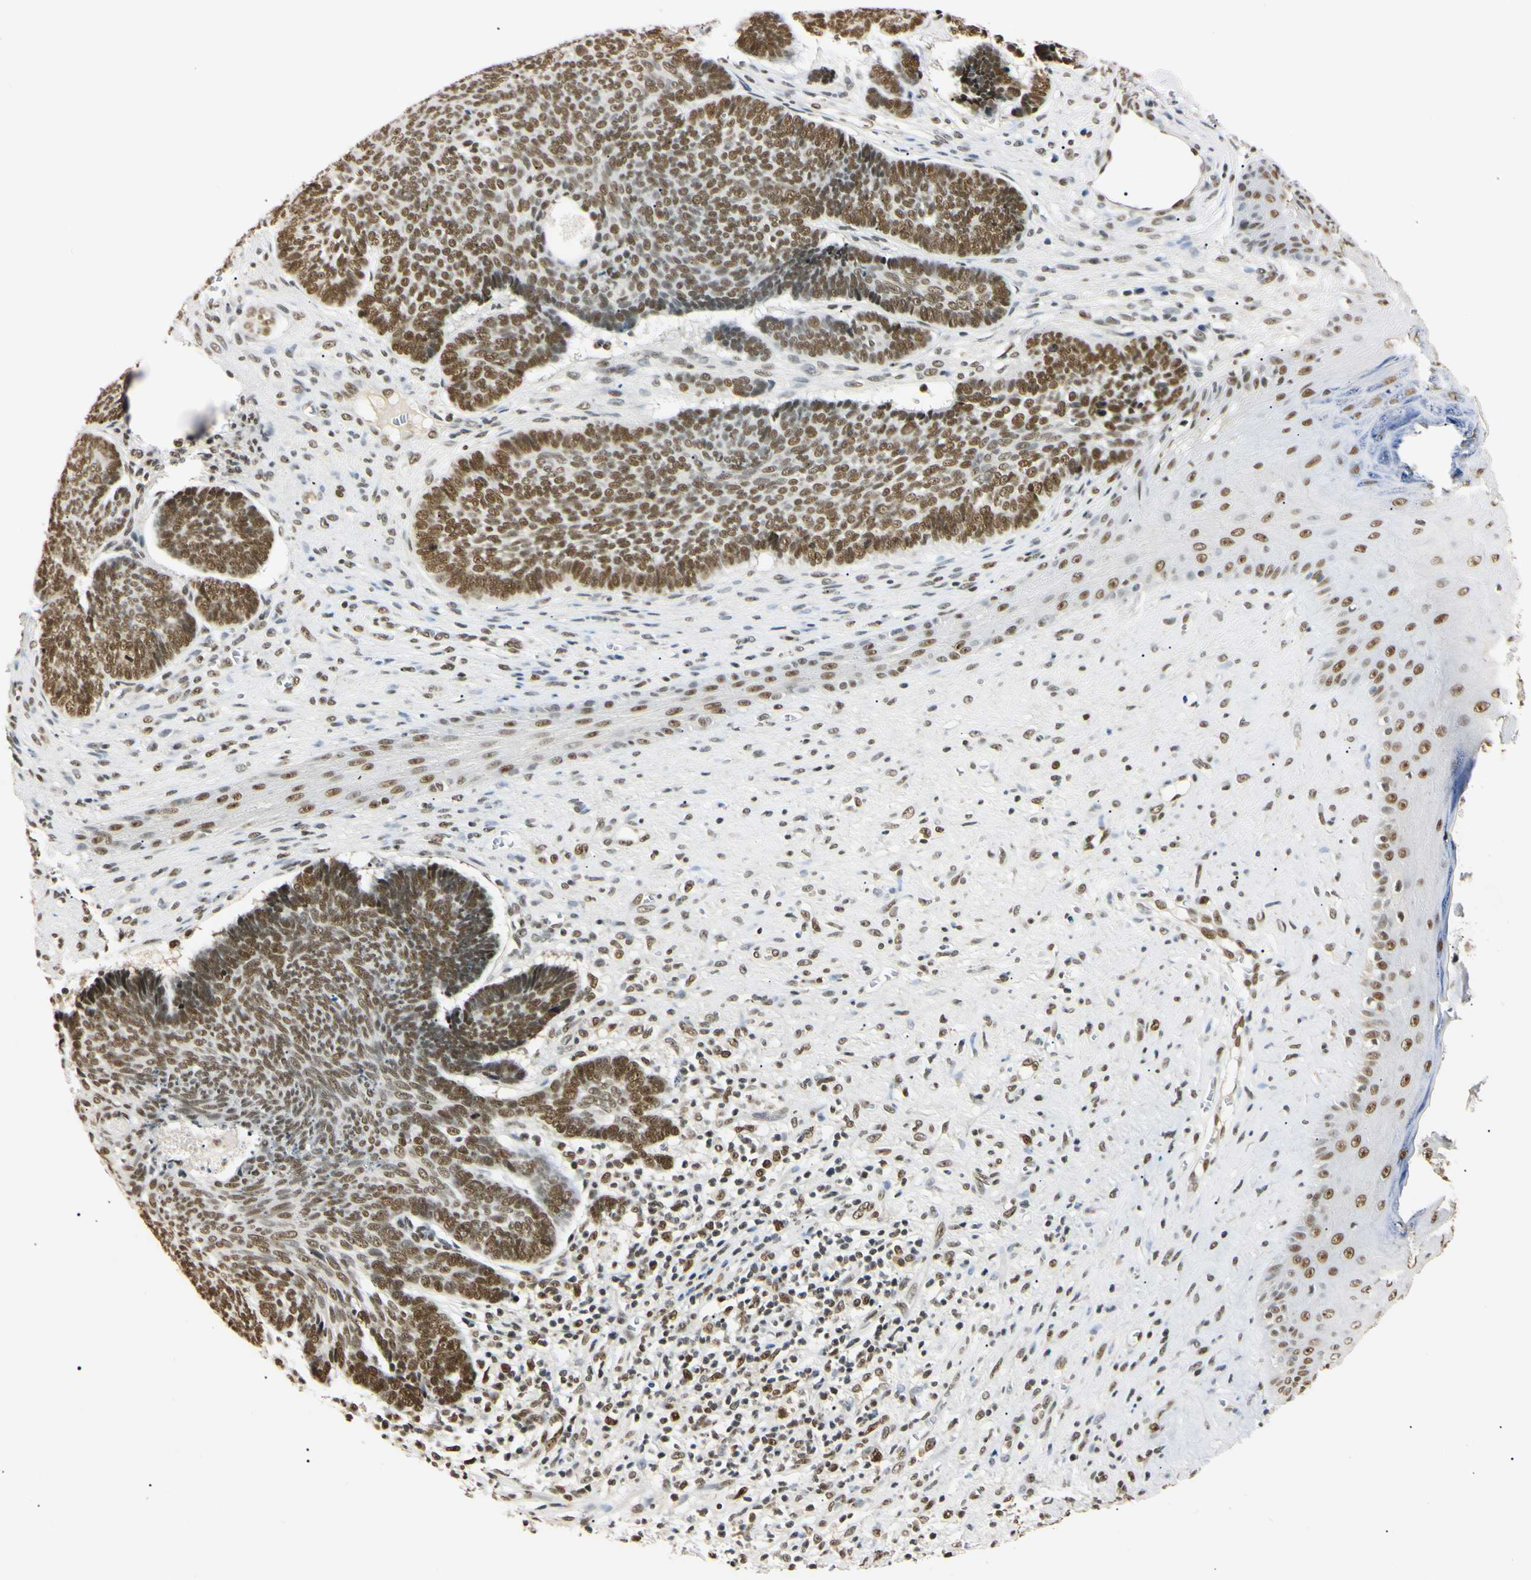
{"staining": {"intensity": "strong", "quantity": ">75%", "location": "nuclear"}, "tissue": "skin cancer", "cell_type": "Tumor cells", "image_type": "cancer", "snomed": [{"axis": "morphology", "description": "Basal cell carcinoma"}, {"axis": "topography", "description": "Skin"}], "caption": "A micrograph showing strong nuclear staining in about >75% of tumor cells in skin basal cell carcinoma, as visualized by brown immunohistochemical staining.", "gene": "SMARCA5", "patient": {"sex": "male", "age": 84}}